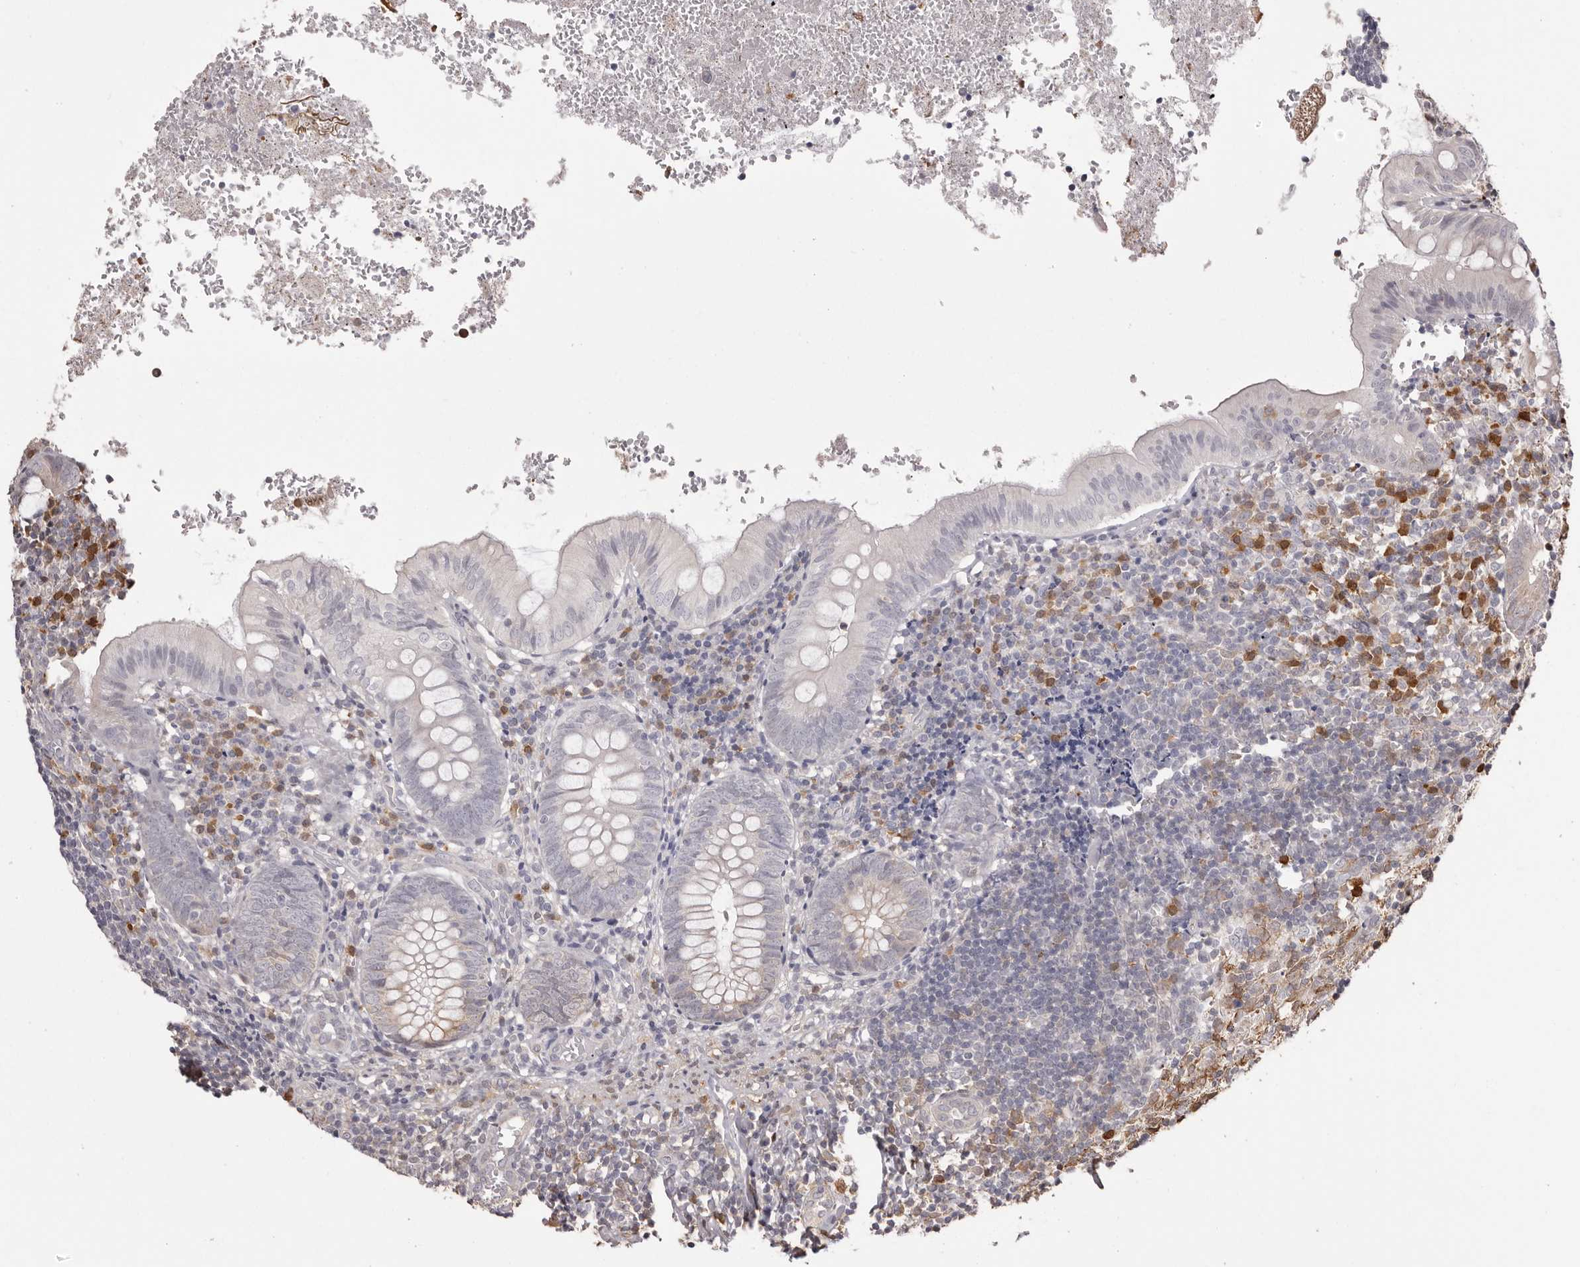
{"staining": {"intensity": "moderate", "quantity": "<25%", "location": "cytoplasmic/membranous"}, "tissue": "appendix", "cell_type": "Glandular cells", "image_type": "normal", "snomed": [{"axis": "morphology", "description": "Normal tissue, NOS"}, {"axis": "topography", "description": "Appendix"}], "caption": "Immunohistochemical staining of unremarkable appendix shows <25% levels of moderate cytoplasmic/membranous protein expression in approximately <25% of glandular cells. (Stains: DAB (3,3'-diaminobenzidine) in brown, nuclei in blue, Microscopy: brightfield microscopy at high magnification).", "gene": "GFOD1", "patient": {"sex": "male", "age": 8}}